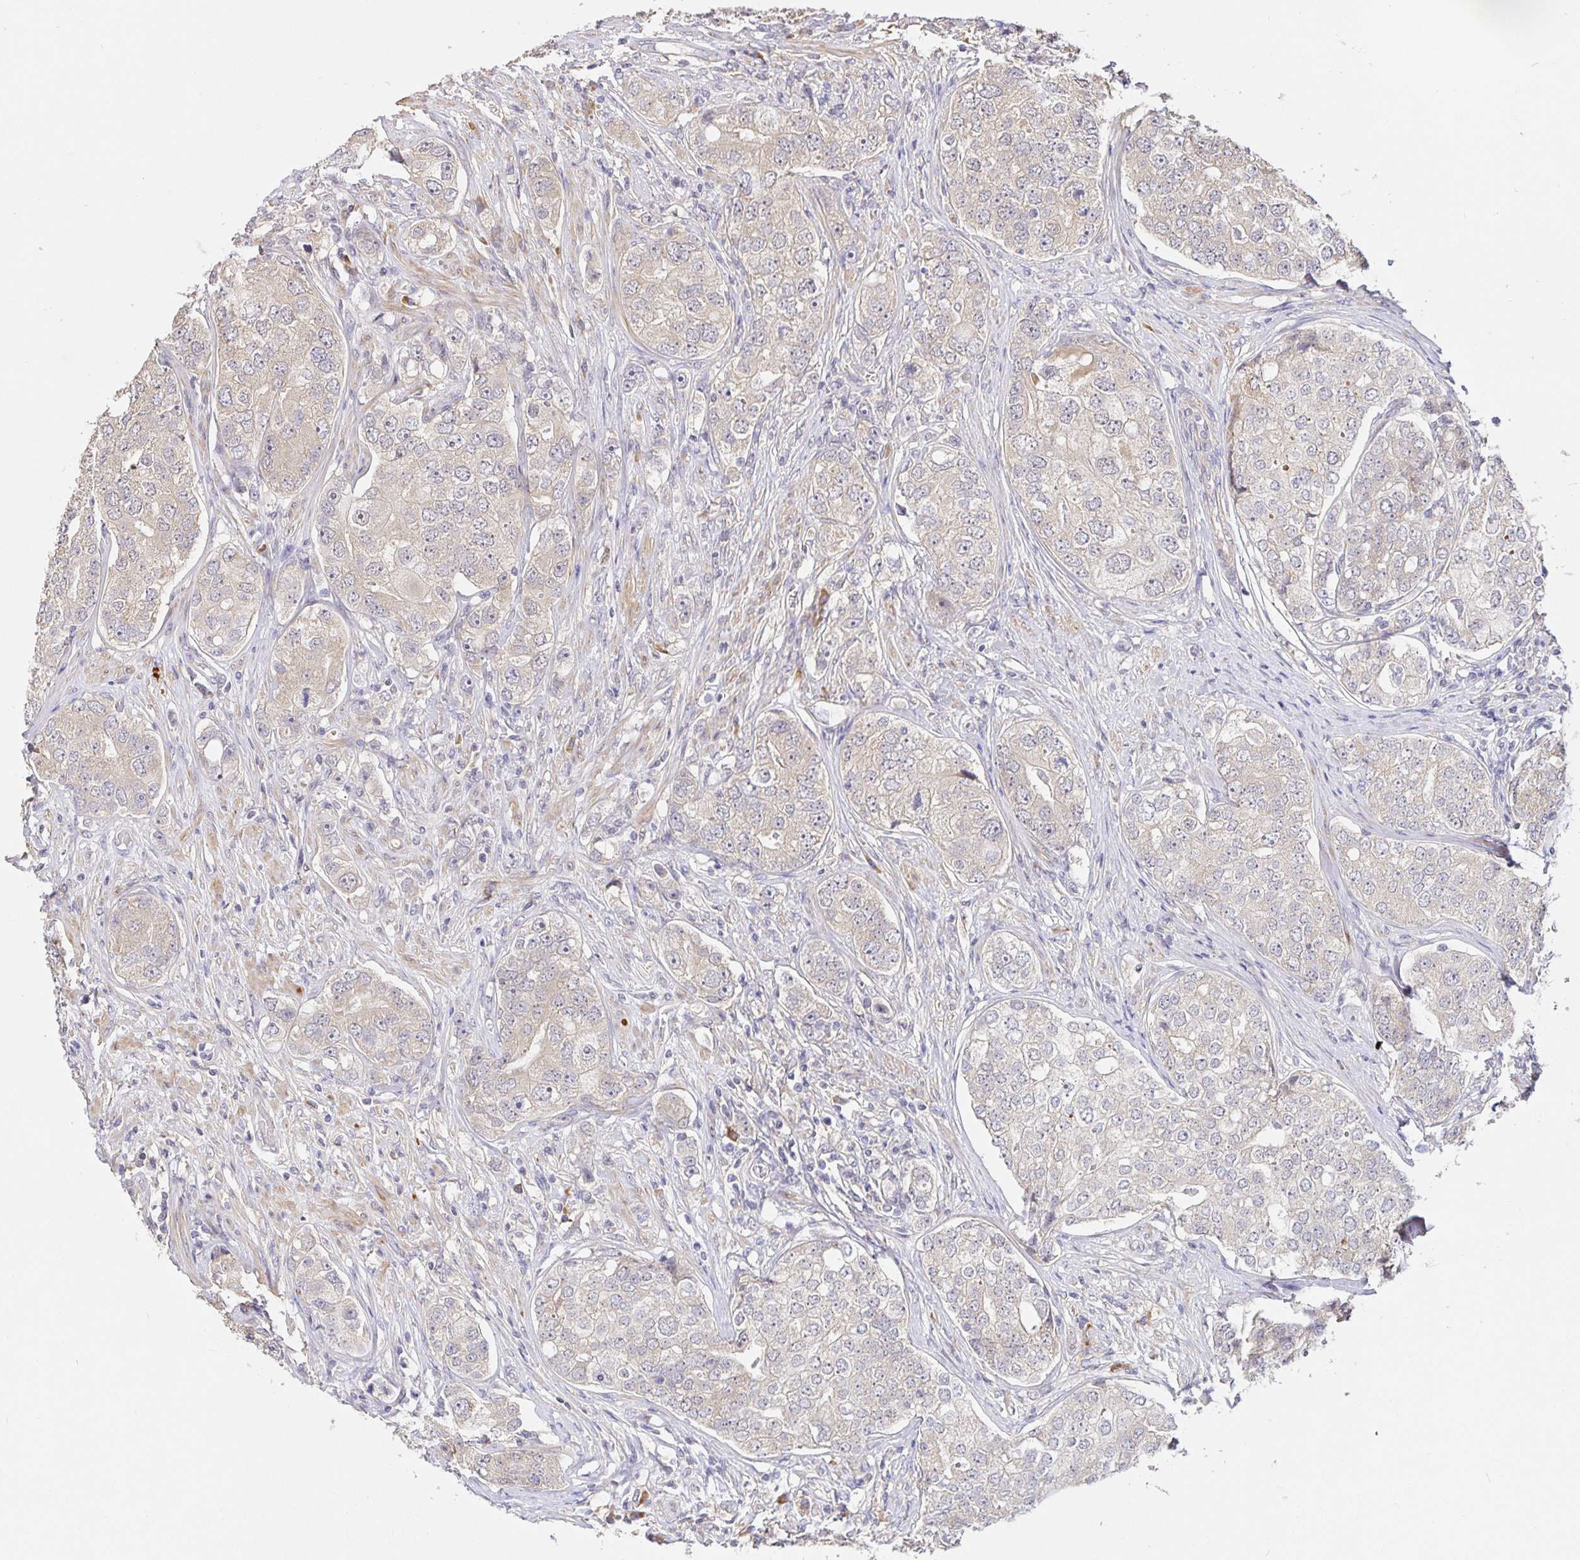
{"staining": {"intensity": "weak", "quantity": "<25%", "location": "cytoplasmic/membranous"}, "tissue": "prostate cancer", "cell_type": "Tumor cells", "image_type": "cancer", "snomed": [{"axis": "morphology", "description": "Adenocarcinoma, High grade"}, {"axis": "topography", "description": "Prostate"}], "caption": "The image exhibits no staining of tumor cells in prostate cancer (adenocarcinoma (high-grade)).", "gene": "ZDHHC11", "patient": {"sex": "male", "age": 60}}